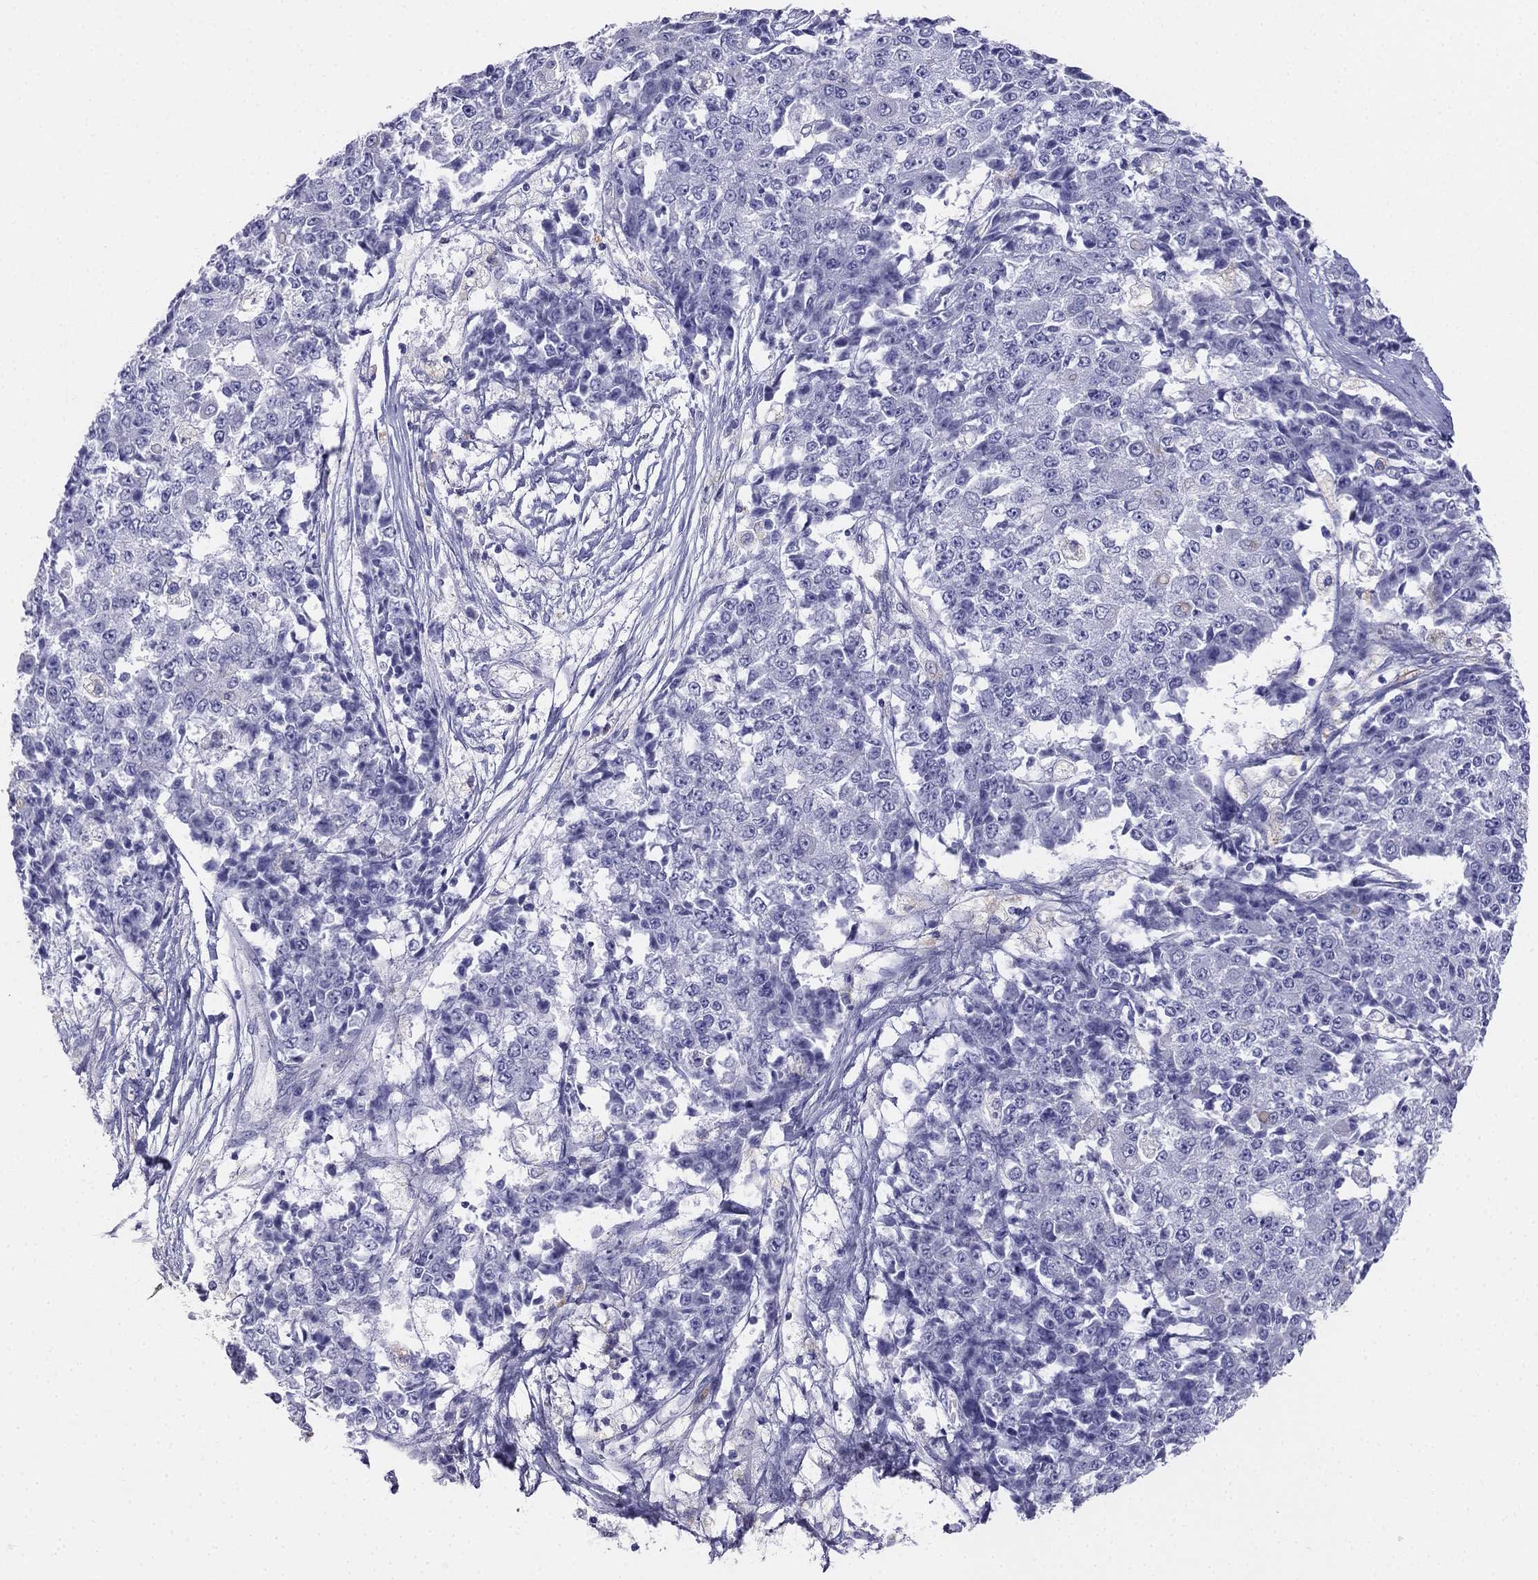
{"staining": {"intensity": "negative", "quantity": "none", "location": "none"}, "tissue": "ovarian cancer", "cell_type": "Tumor cells", "image_type": "cancer", "snomed": [{"axis": "morphology", "description": "Carcinoma, endometroid"}, {"axis": "topography", "description": "Ovary"}], "caption": "Immunohistochemistry (IHC) micrograph of ovarian cancer (endometroid carcinoma) stained for a protein (brown), which reveals no staining in tumor cells.", "gene": "ALOXE3", "patient": {"sex": "female", "age": 42}}